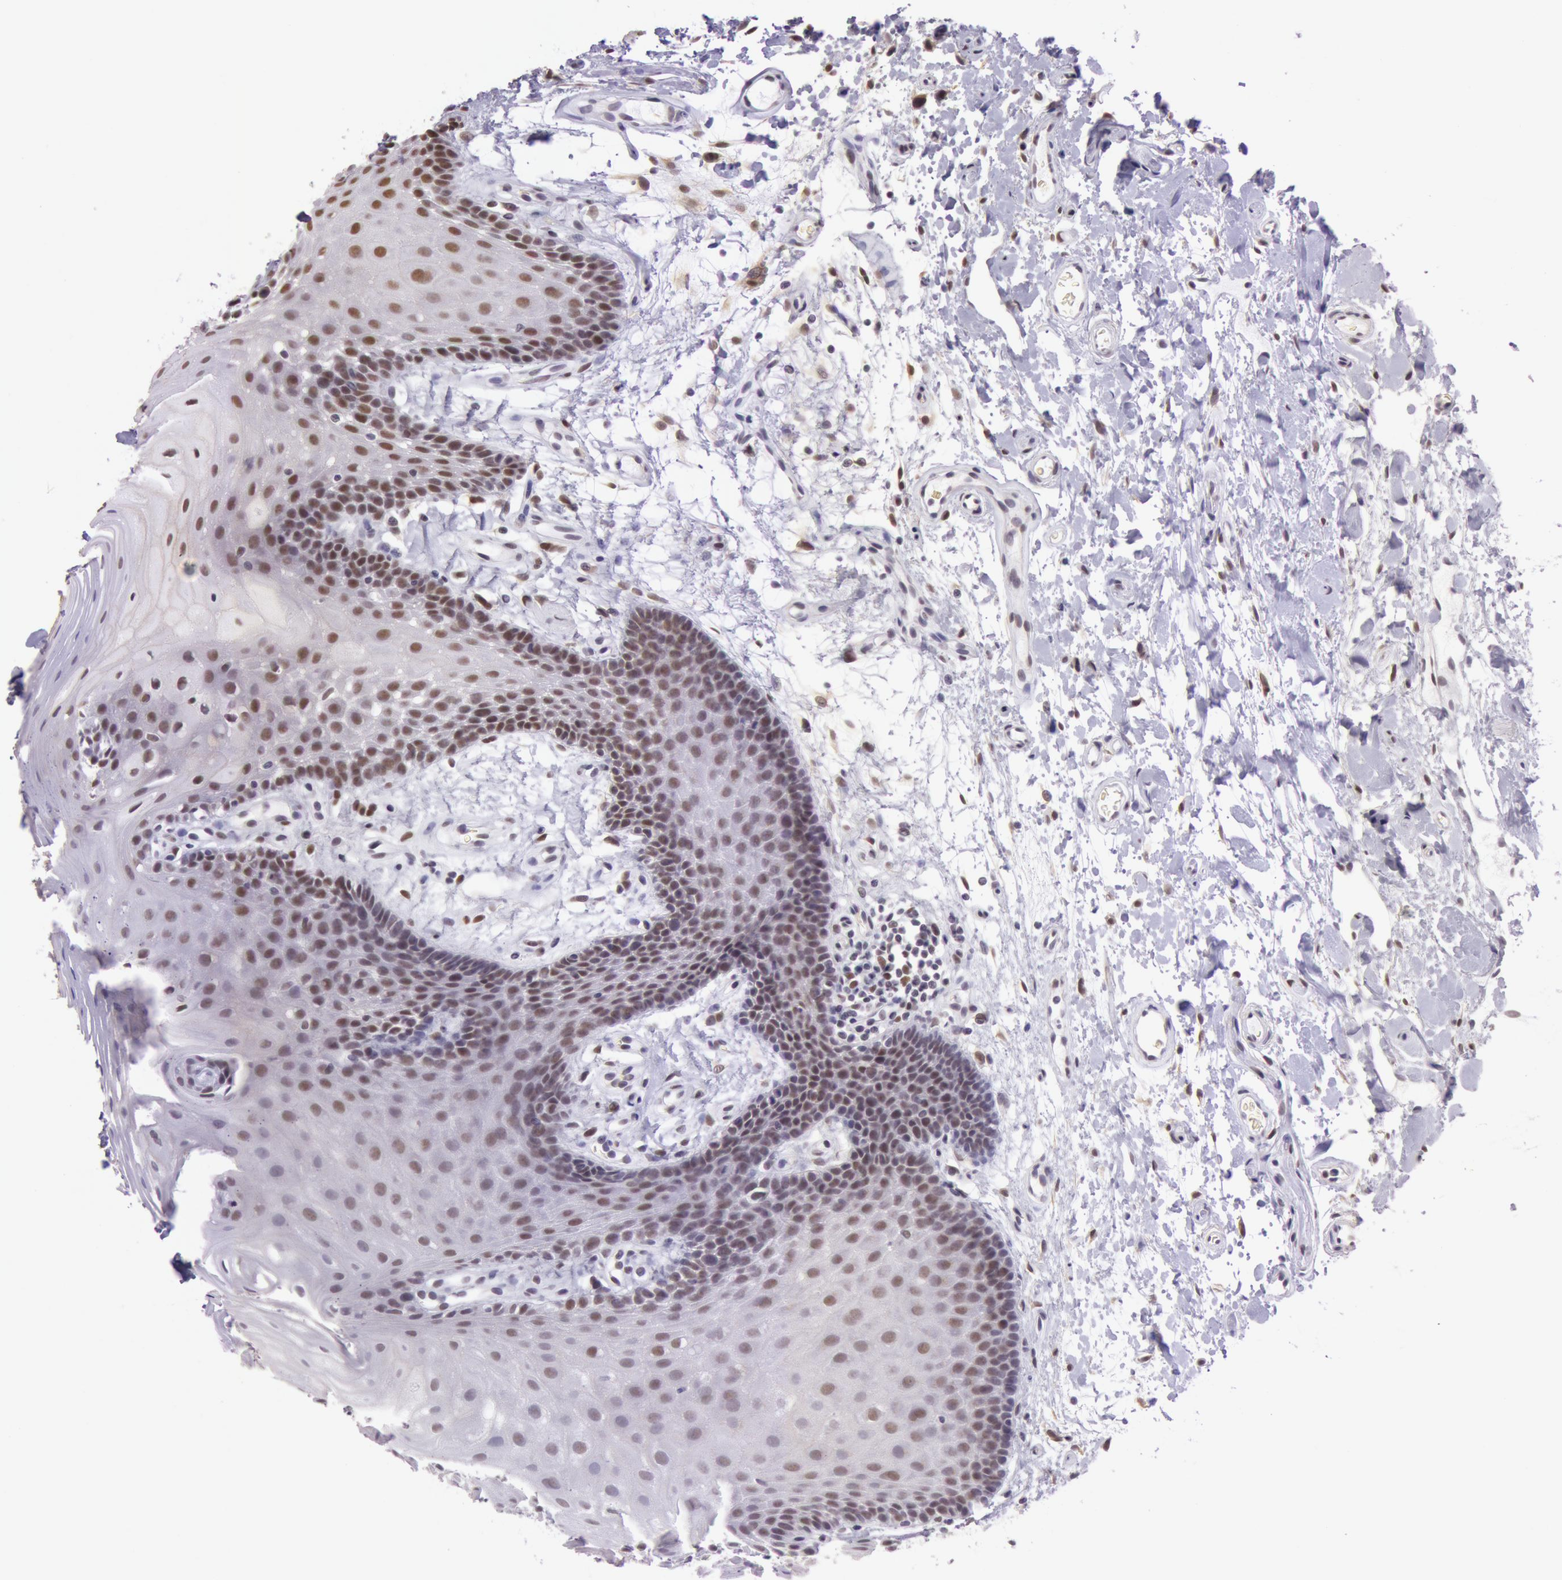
{"staining": {"intensity": "strong", "quantity": ">75%", "location": "nuclear"}, "tissue": "oral mucosa", "cell_type": "Squamous epithelial cells", "image_type": "normal", "snomed": [{"axis": "morphology", "description": "Normal tissue, NOS"}, {"axis": "topography", "description": "Oral tissue"}], "caption": "An immunohistochemistry photomicrograph of benign tissue is shown. Protein staining in brown labels strong nuclear positivity in oral mucosa within squamous epithelial cells.", "gene": "NBN", "patient": {"sex": "male", "age": 62}}